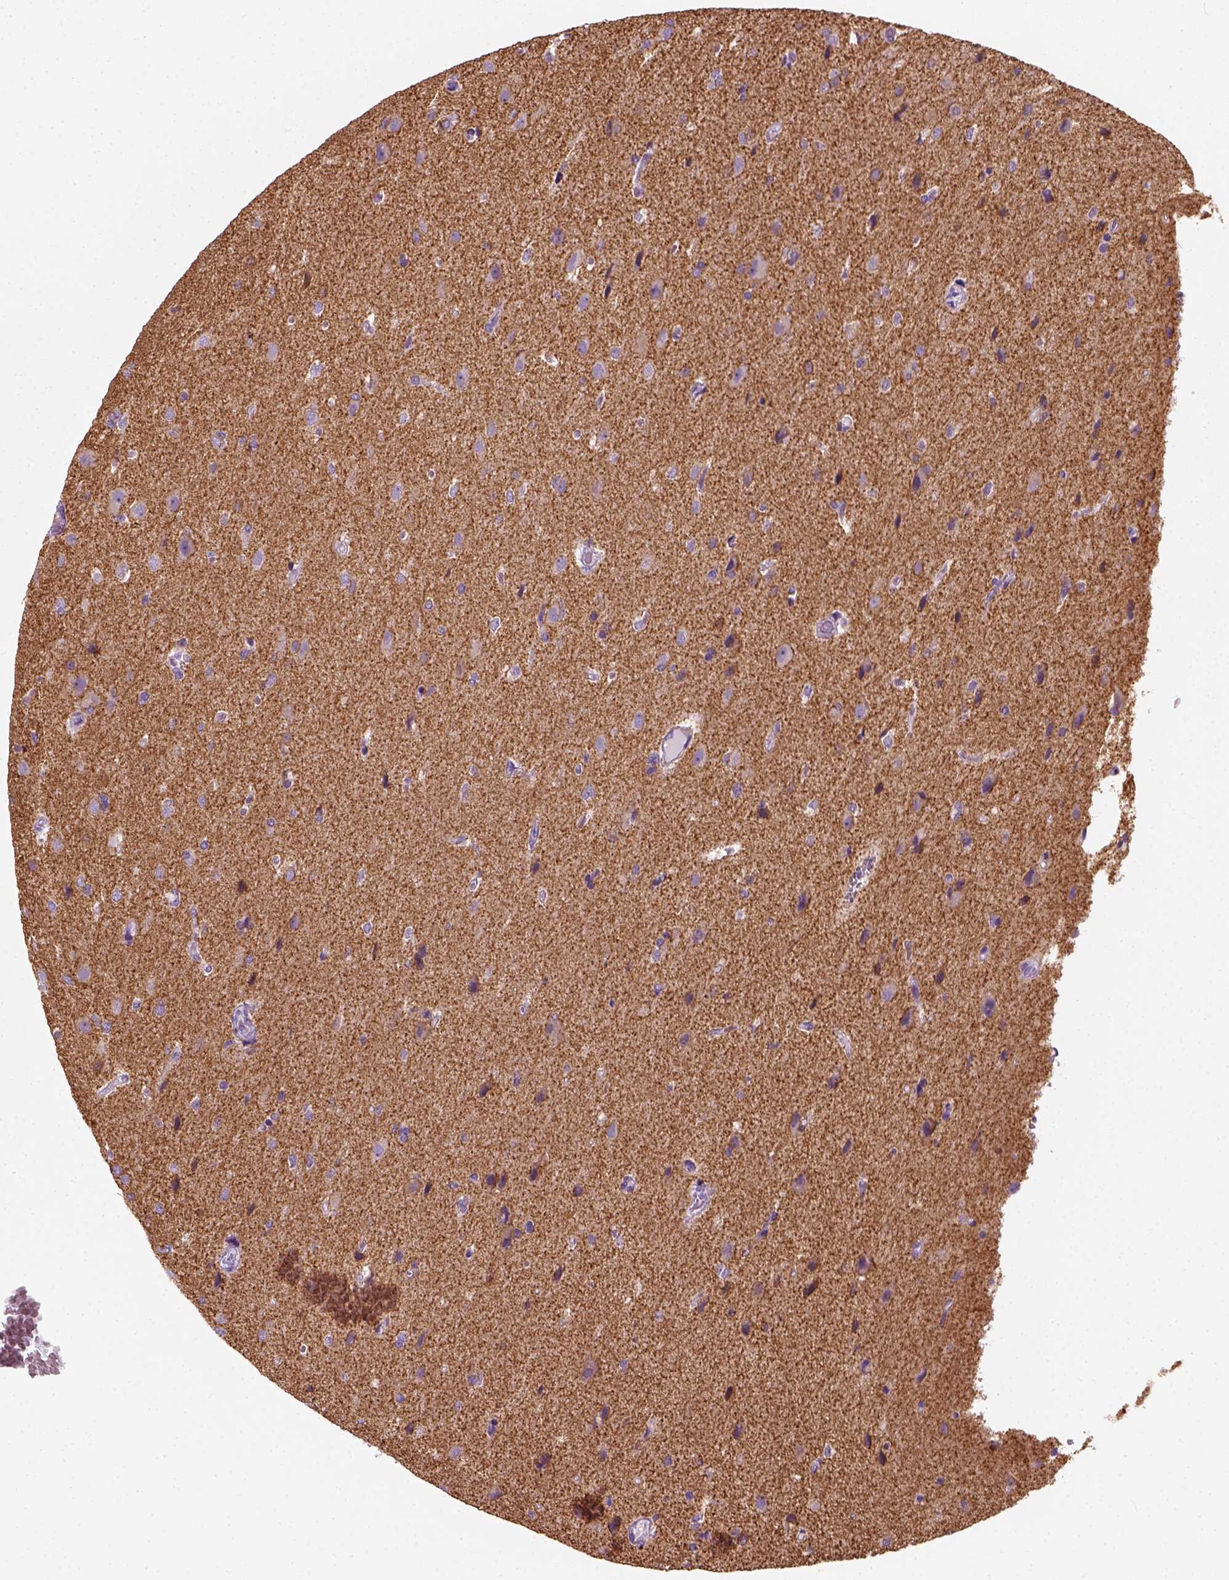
{"staining": {"intensity": "negative", "quantity": "none", "location": "none"}, "tissue": "glioma", "cell_type": "Tumor cells", "image_type": "cancer", "snomed": [{"axis": "morphology", "description": "Glioma, malignant, High grade"}, {"axis": "topography", "description": "Brain"}], "caption": "An immunohistochemistry image of glioma is shown. There is no staining in tumor cells of glioma.", "gene": "SLC12A5", "patient": {"sex": "male", "age": 68}}